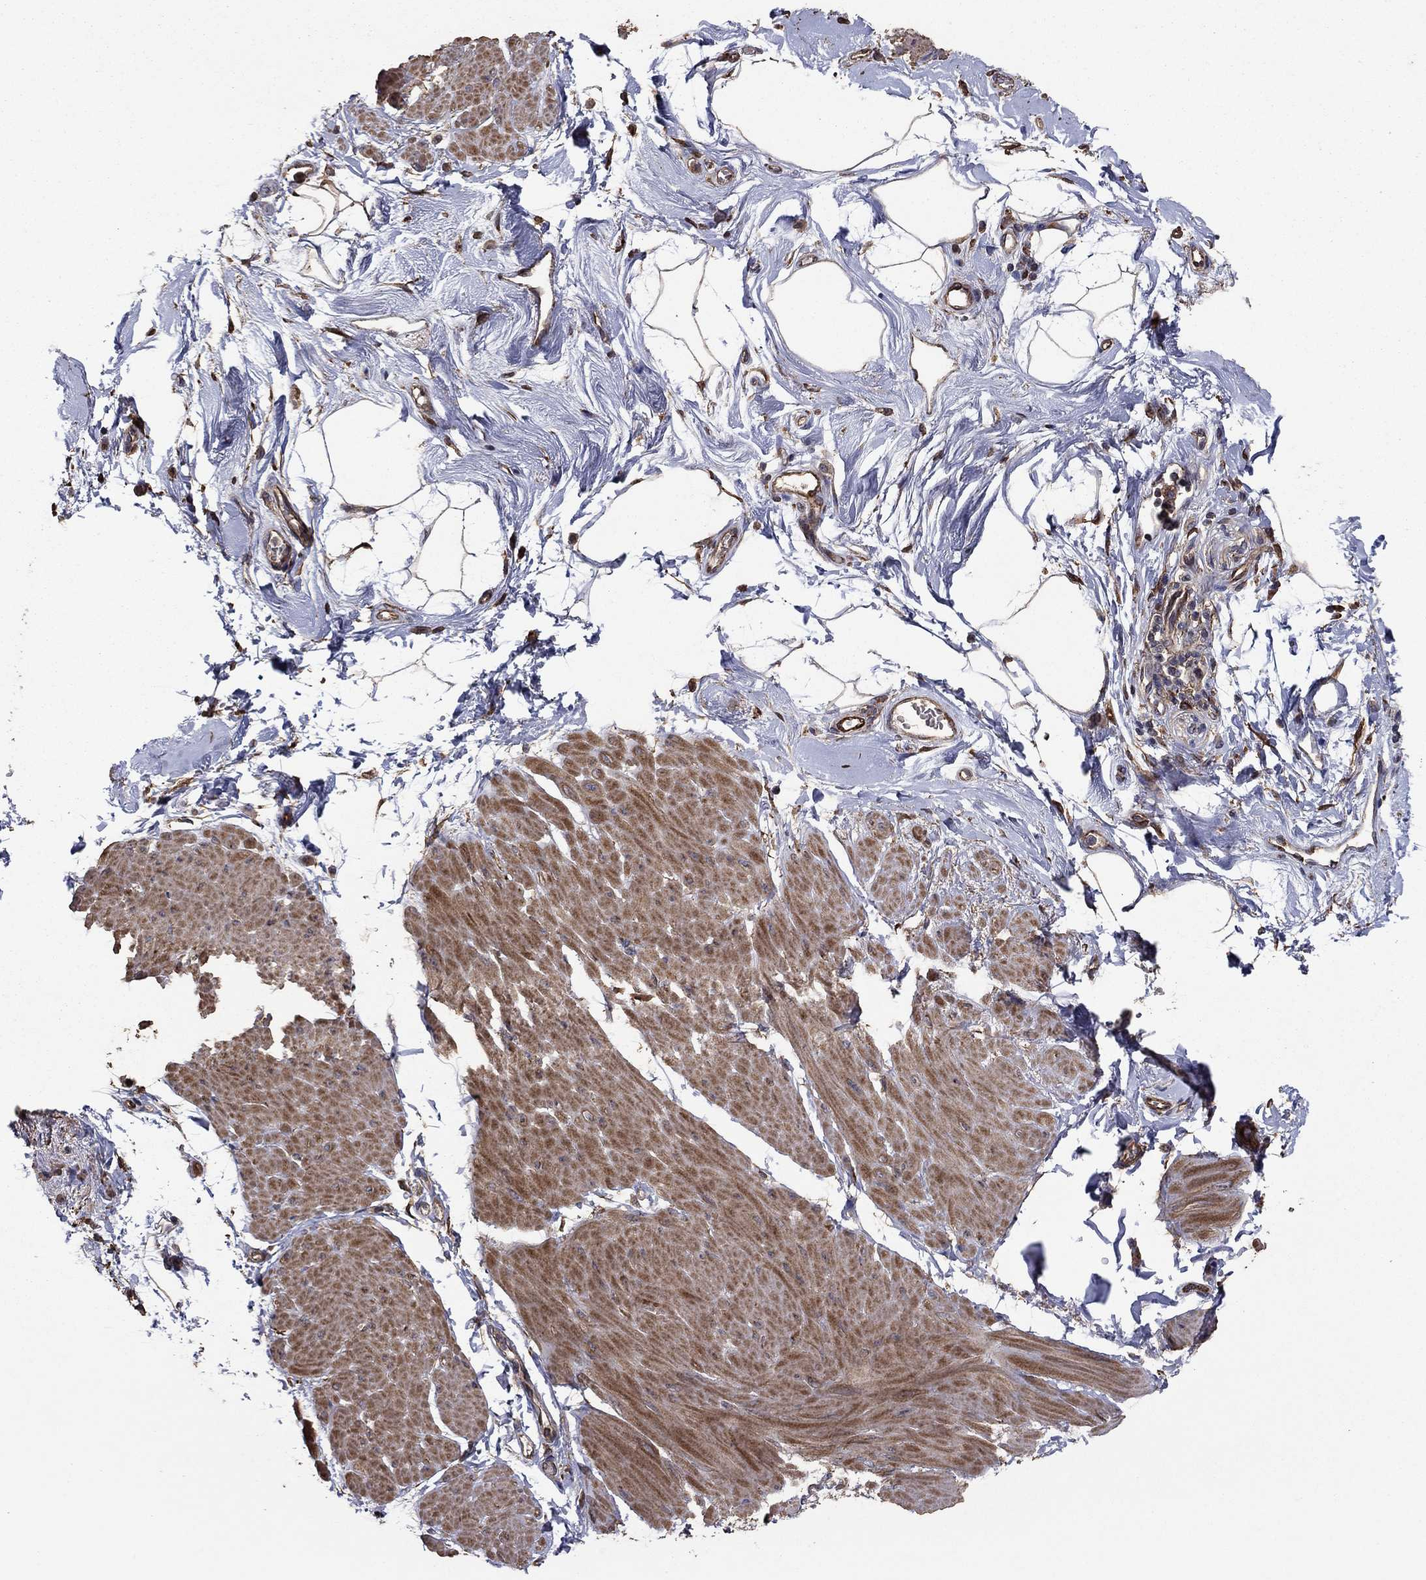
{"staining": {"intensity": "moderate", "quantity": "25%-75%", "location": "cytoplasmic/membranous"}, "tissue": "smooth muscle", "cell_type": "Smooth muscle cells", "image_type": "normal", "snomed": [{"axis": "morphology", "description": "Normal tissue, NOS"}, {"axis": "topography", "description": "Adipose tissue"}, {"axis": "topography", "description": "Smooth muscle"}, {"axis": "topography", "description": "Peripheral nerve tissue"}], "caption": "Protein analysis of unremarkable smooth muscle demonstrates moderate cytoplasmic/membranous expression in approximately 25%-75% of smooth muscle cells.", "gene": "FLT4", "patient": {"sex": "male", "age": 83}}